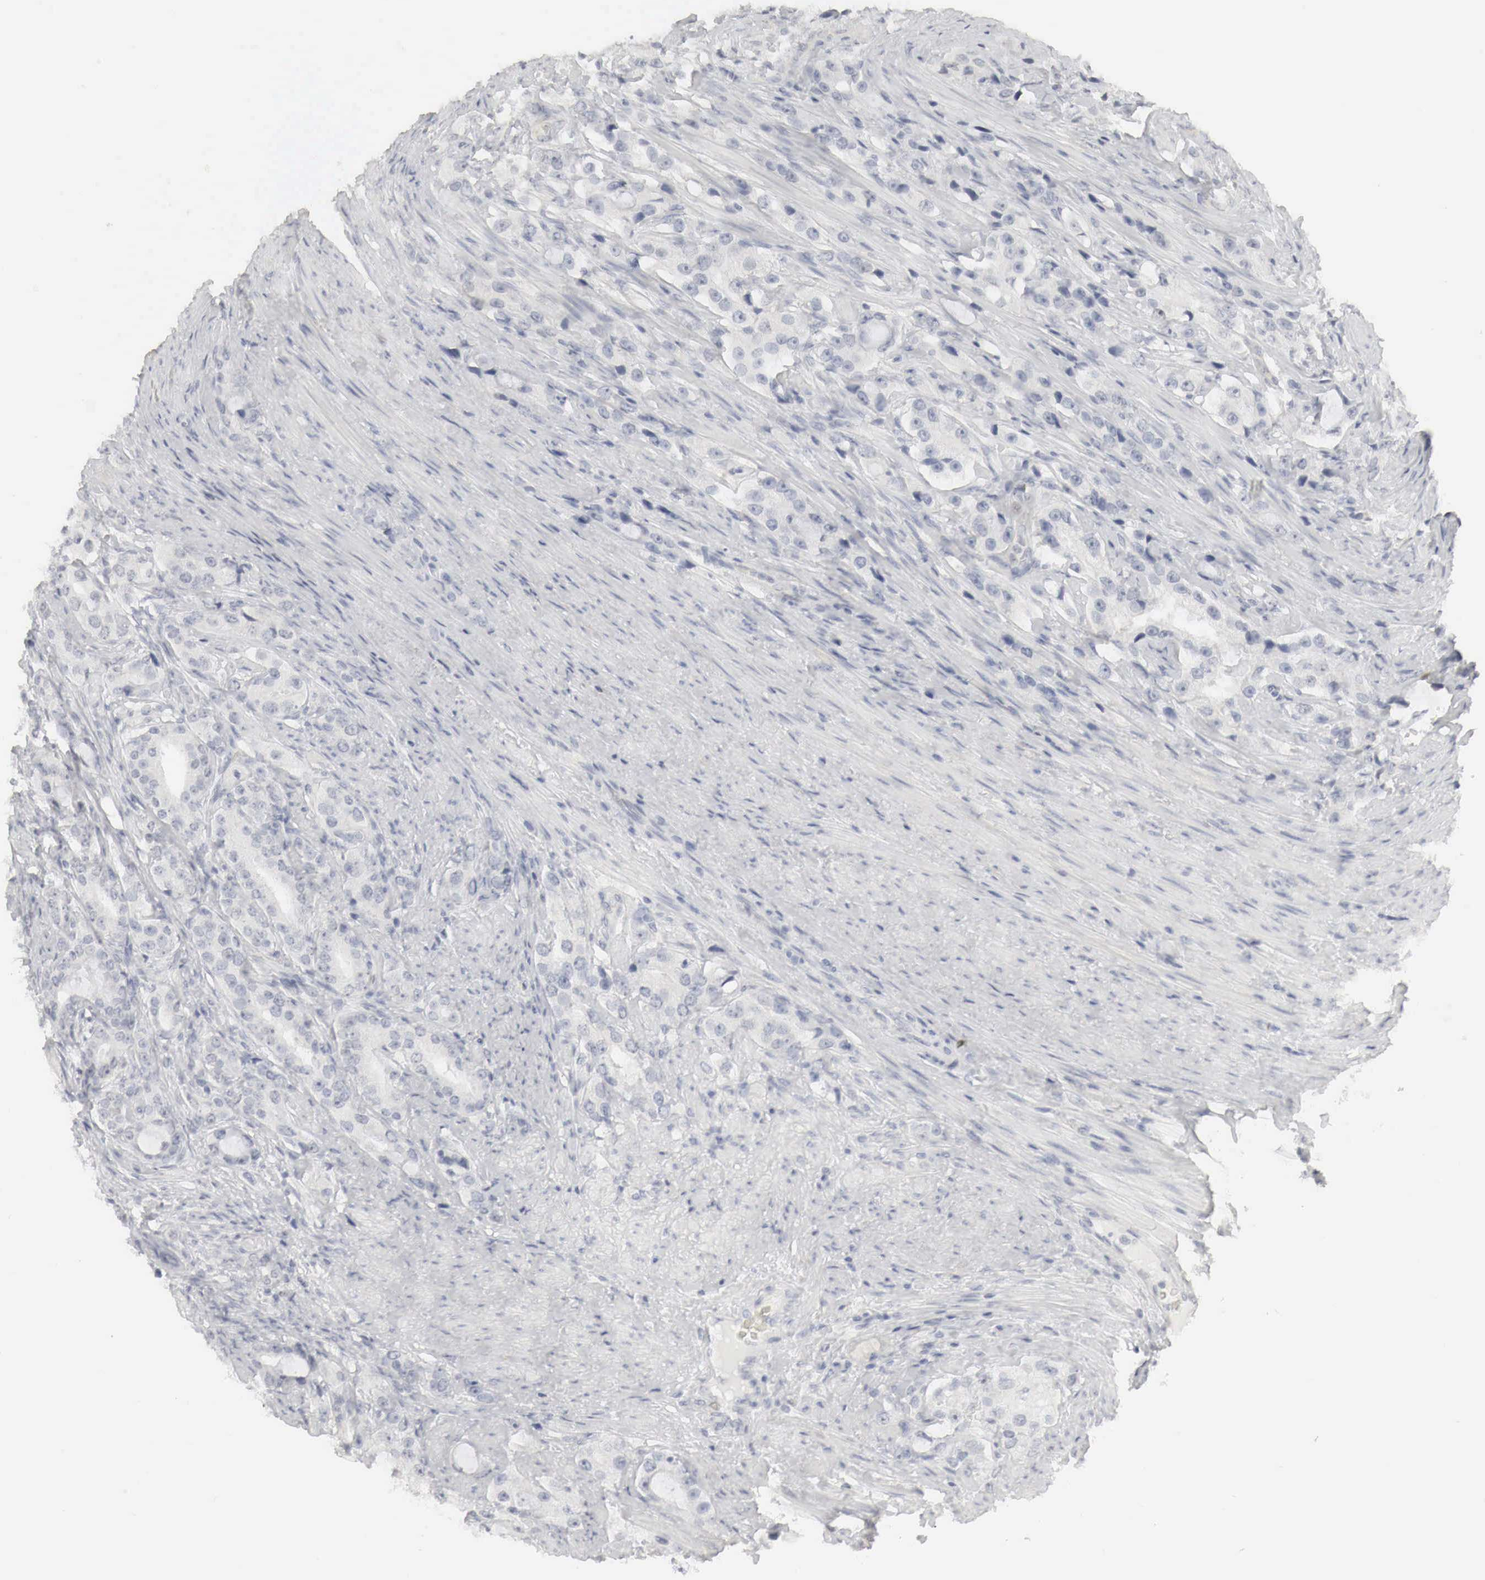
{"staining": {"intensity": "negative", "quantity": "none", "location": "none"}, "tissue": "prostate cancer", "cell_type": "Tumor cells", "image_type": "cancer", "snomed": [{"axis": "morphology", "description": "Adenocarcinoma, Medium grade"}, {"axis": "topography", "description": "Prostate"}], "caption": "DAB (3,3'-diaminobenzidine) immunohistochemical staining of human adenocarcinoma (medium-grade) (prostate) shows no significant positivity in tumor cells.", "gene": "TP63", "patient": {"sex": "male", "age": 72}}